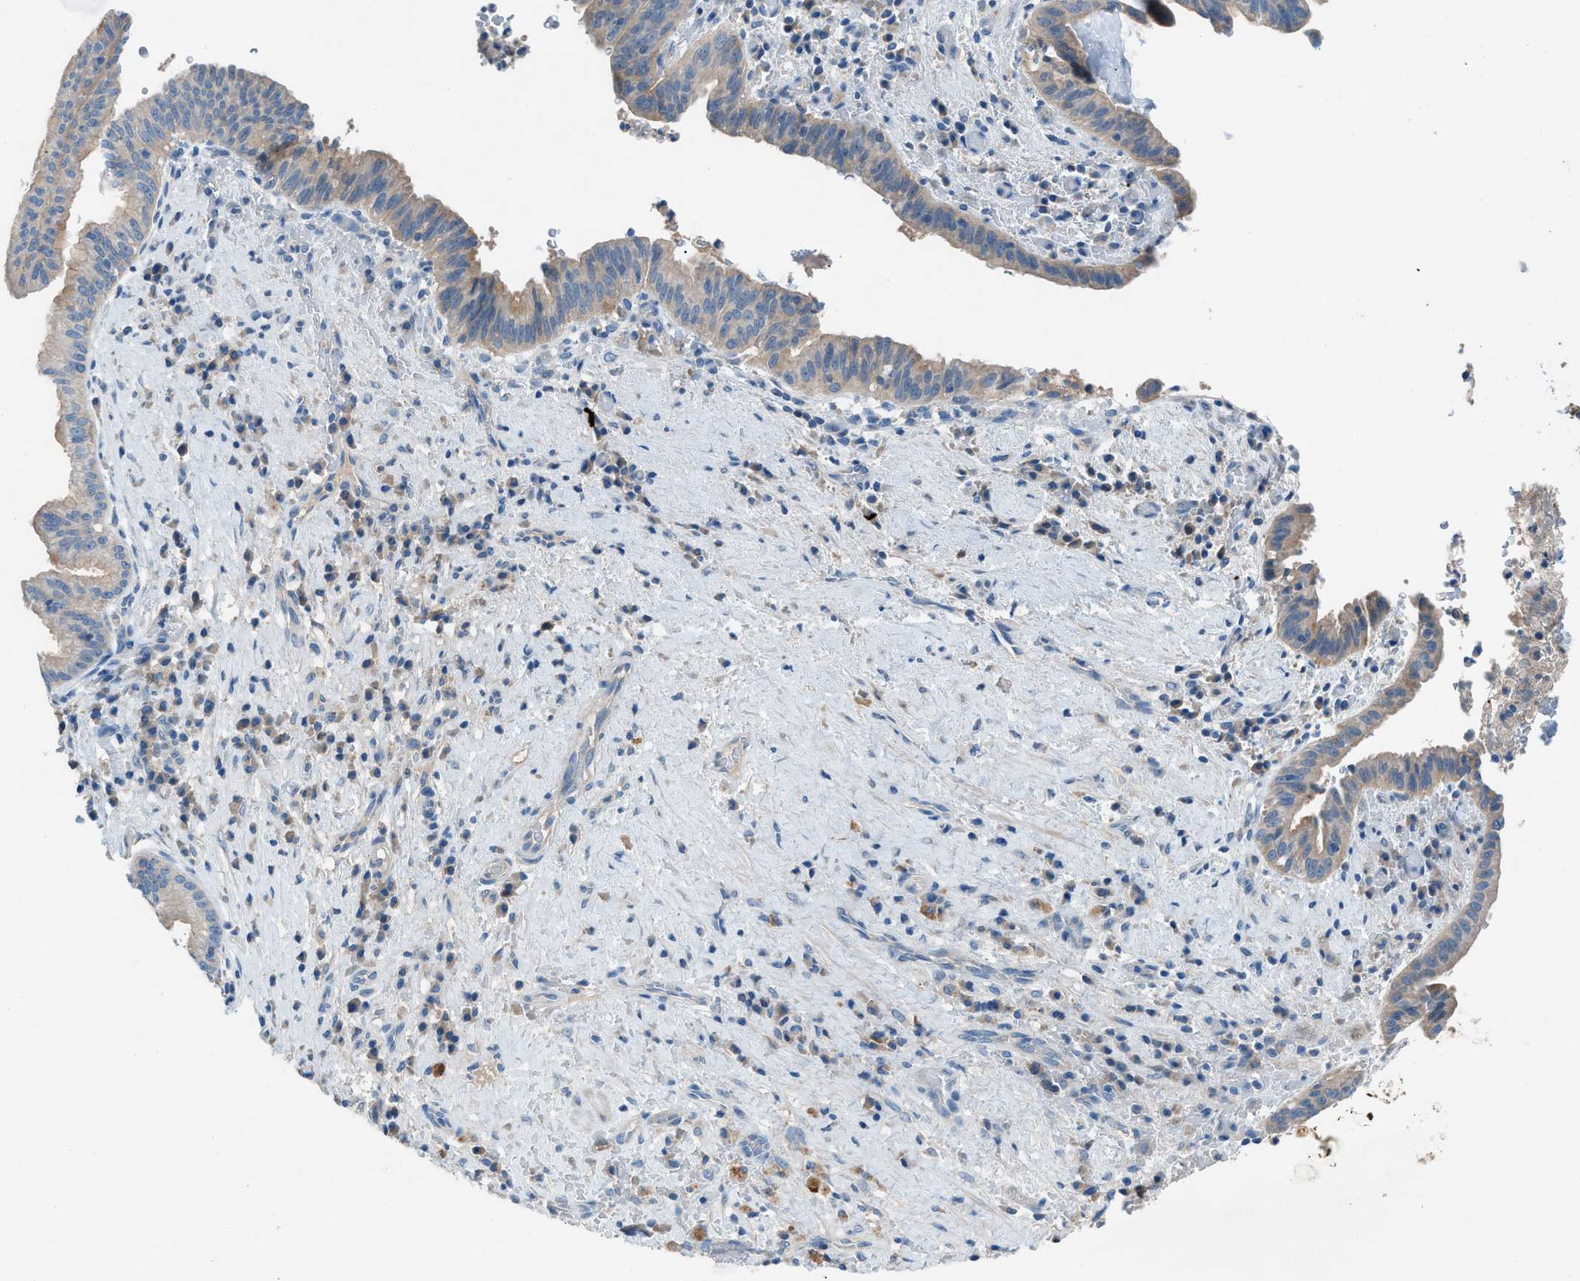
{"staining": {"intensity": "moderate", "quantity": ">75%", "location": "cytoplasmic/membranous"}, "tissue": "liver cancer", "cell_type": "Tumor cells", "image_type": "cancer", "snomed": [{"axis": "morphology", "description": "Cholangiocarcinoma"}, {"axis": "topography", "description": "Liver"}], "caption": "Tumor cells display medium levels of moderate cytoplasmic/membranous positivity in approximately >75% of cells in human liver cholangiocarcinoma.", "gene": "C5AR2", "patient": {"sex": "female", "age": 38}}